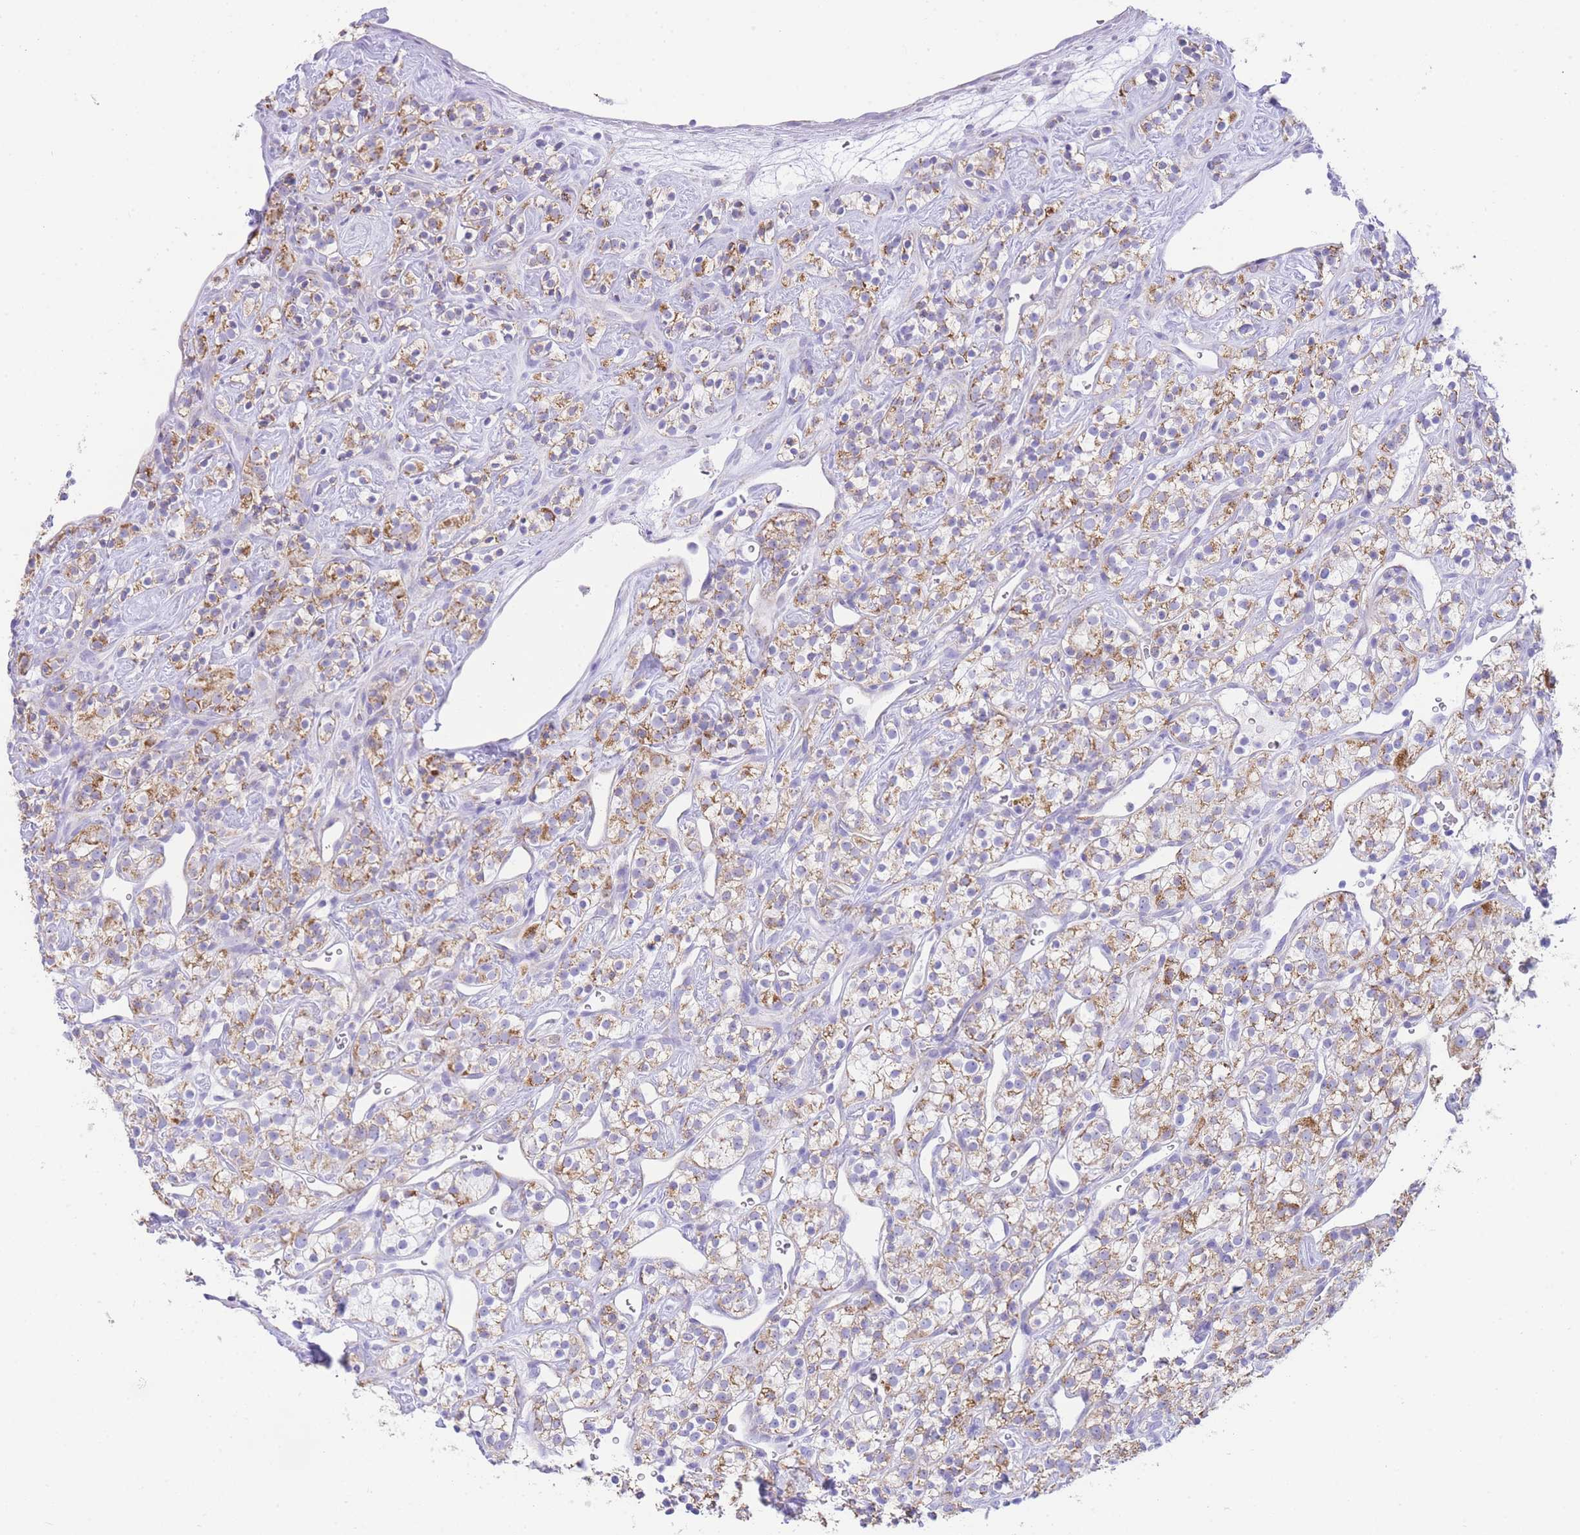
{"staining": {"intensity": "moderate", "quantity": ">75%", "location": "cytoplasmic/membranous"}, "tissue": "renal cancer", "cell_type": "Tumor cells", "image_type": "cancer", "snomed": [{"axis": "morphology", "description": "Adenocarcinoma, NOS"}, {"axis": "topography", "description": "Kidney"}], "caption": "Renal cancer stained with immunohistochemistry (IHC) reveals moderate cytoplasmic/membranous positivity in approximately >75% of tumor cells.", "gene": "ACSM4", "patient": {"sex": "male", "age": 77}}